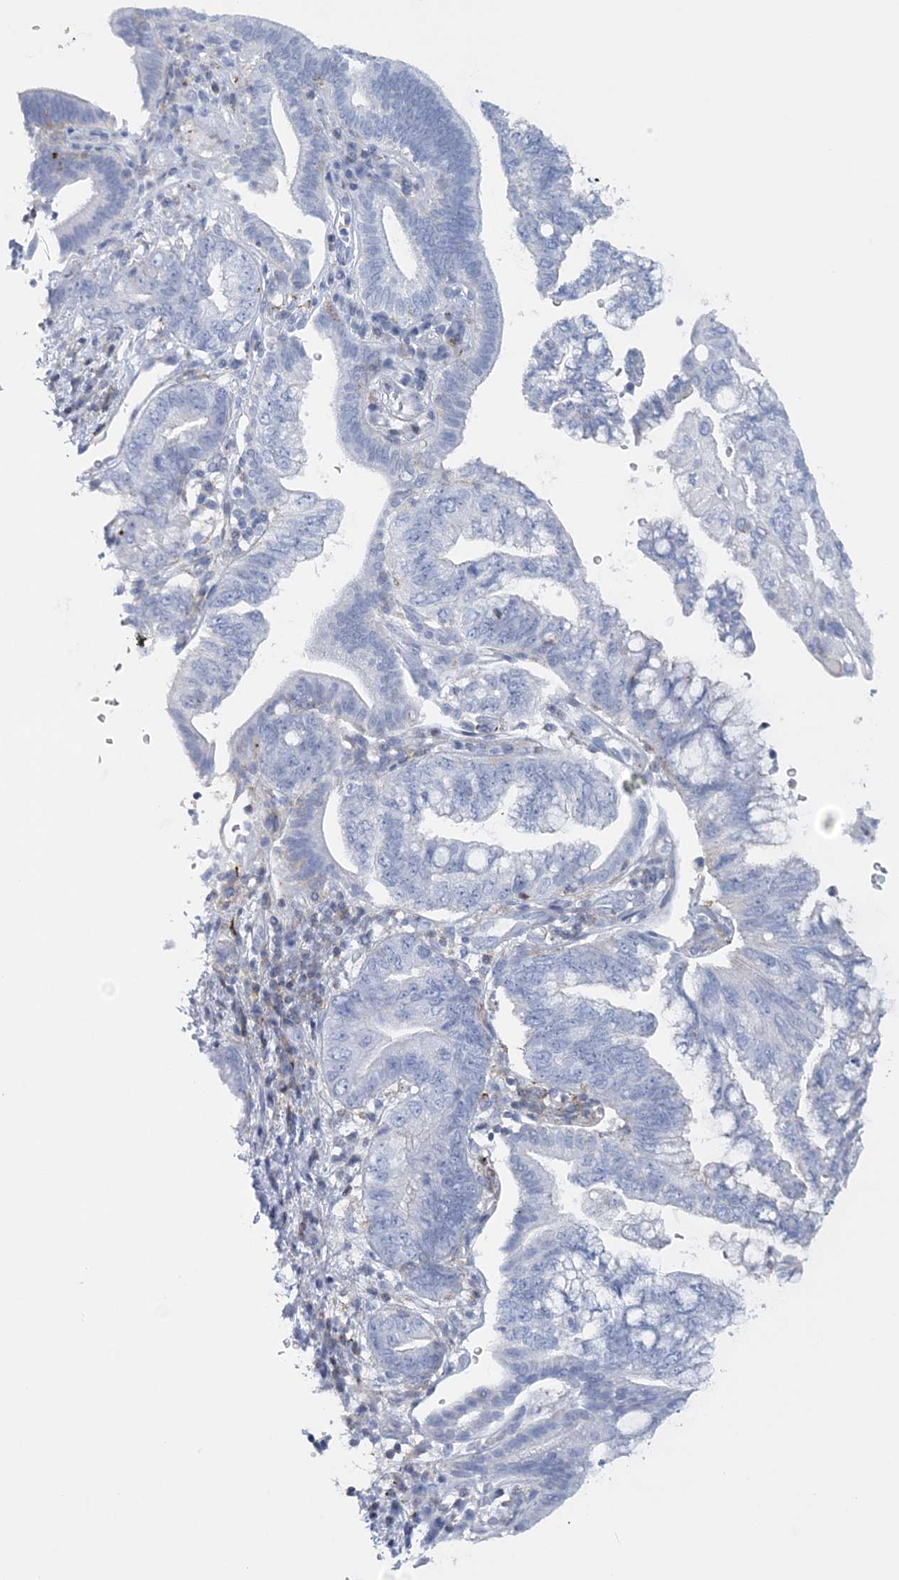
{"staining": {"intensity": "negative", "quantity": "none", "location": "none"}, "tissue": "pancreatic cancer", "cell_type": "Tumor cells", "image_type": "cancer", "snomed": [{"axis": "morphology", "description": "Adenocarcinoma, NOS"}, {"axis": "topography", "description": "Pancreas"}], "caption": "Tumor cells show no significant expression in adenocarcinoma (pancreatic).", "gene": "C11orf21", "patient": {"sex": "female", "age": 73}}